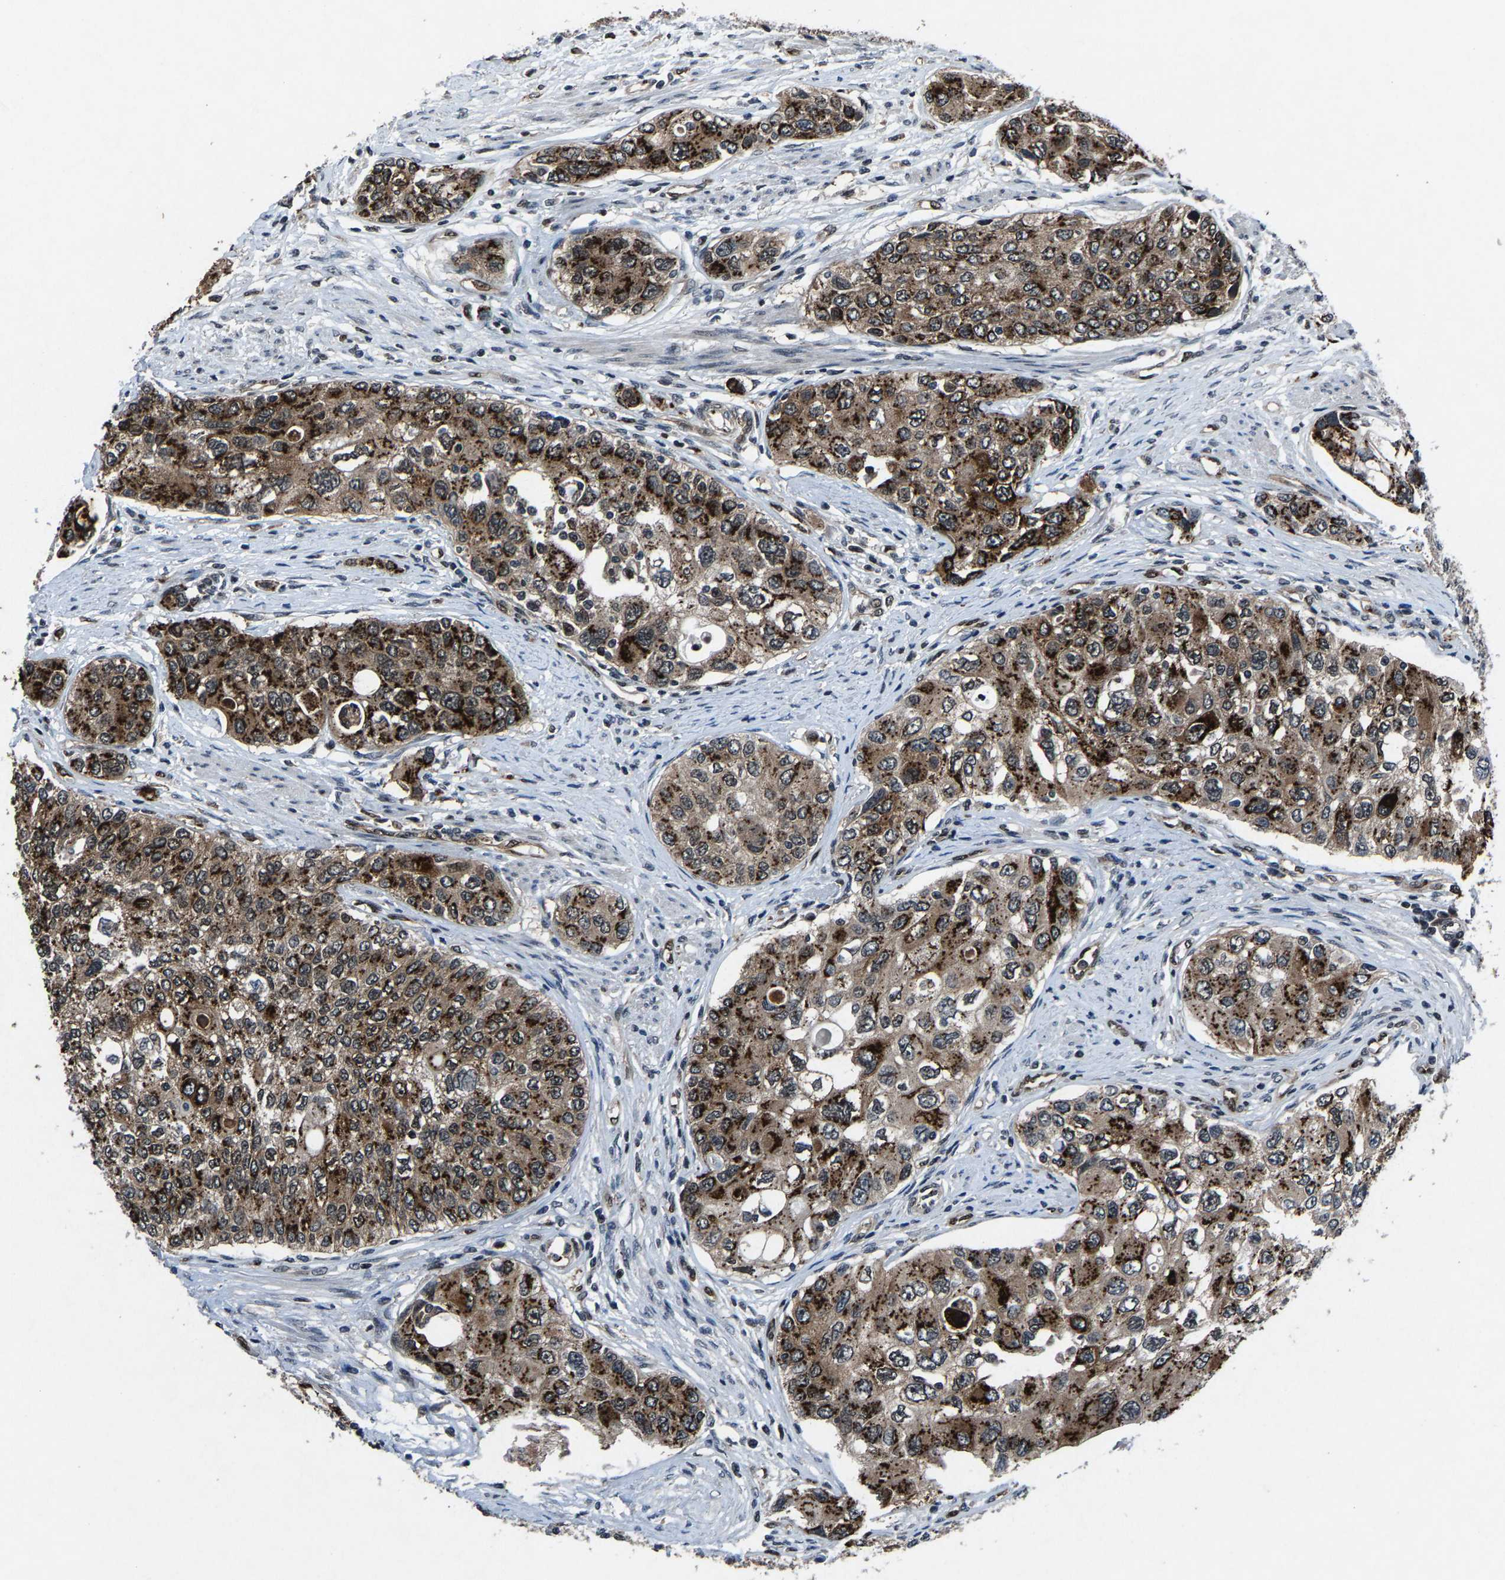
{"staining": {"intensity": "strong", "quantity": ">75%", "location": "cytoplasmic/membranous,nuclear"}, "tissue": "urothelial cancer", "cell_type": "Tumor cells", "image_type": "cancer", "snomed": [{"axis": "morphology", "description": "Urothelial carcinoma, High grade"}, {"axis": "topography", "description": "Urinary bladder"}], "caption": "This image displays urothelial cancer stained with immunohistochemistry to label a protein in brown. The cytoplasmic/membranous and nuclear of tumor cells show strong positivity for the protein. Nuclei are counter-stained blue.", "gene": "ATXN3", "patient": {"sex": "female", "age": 56}}